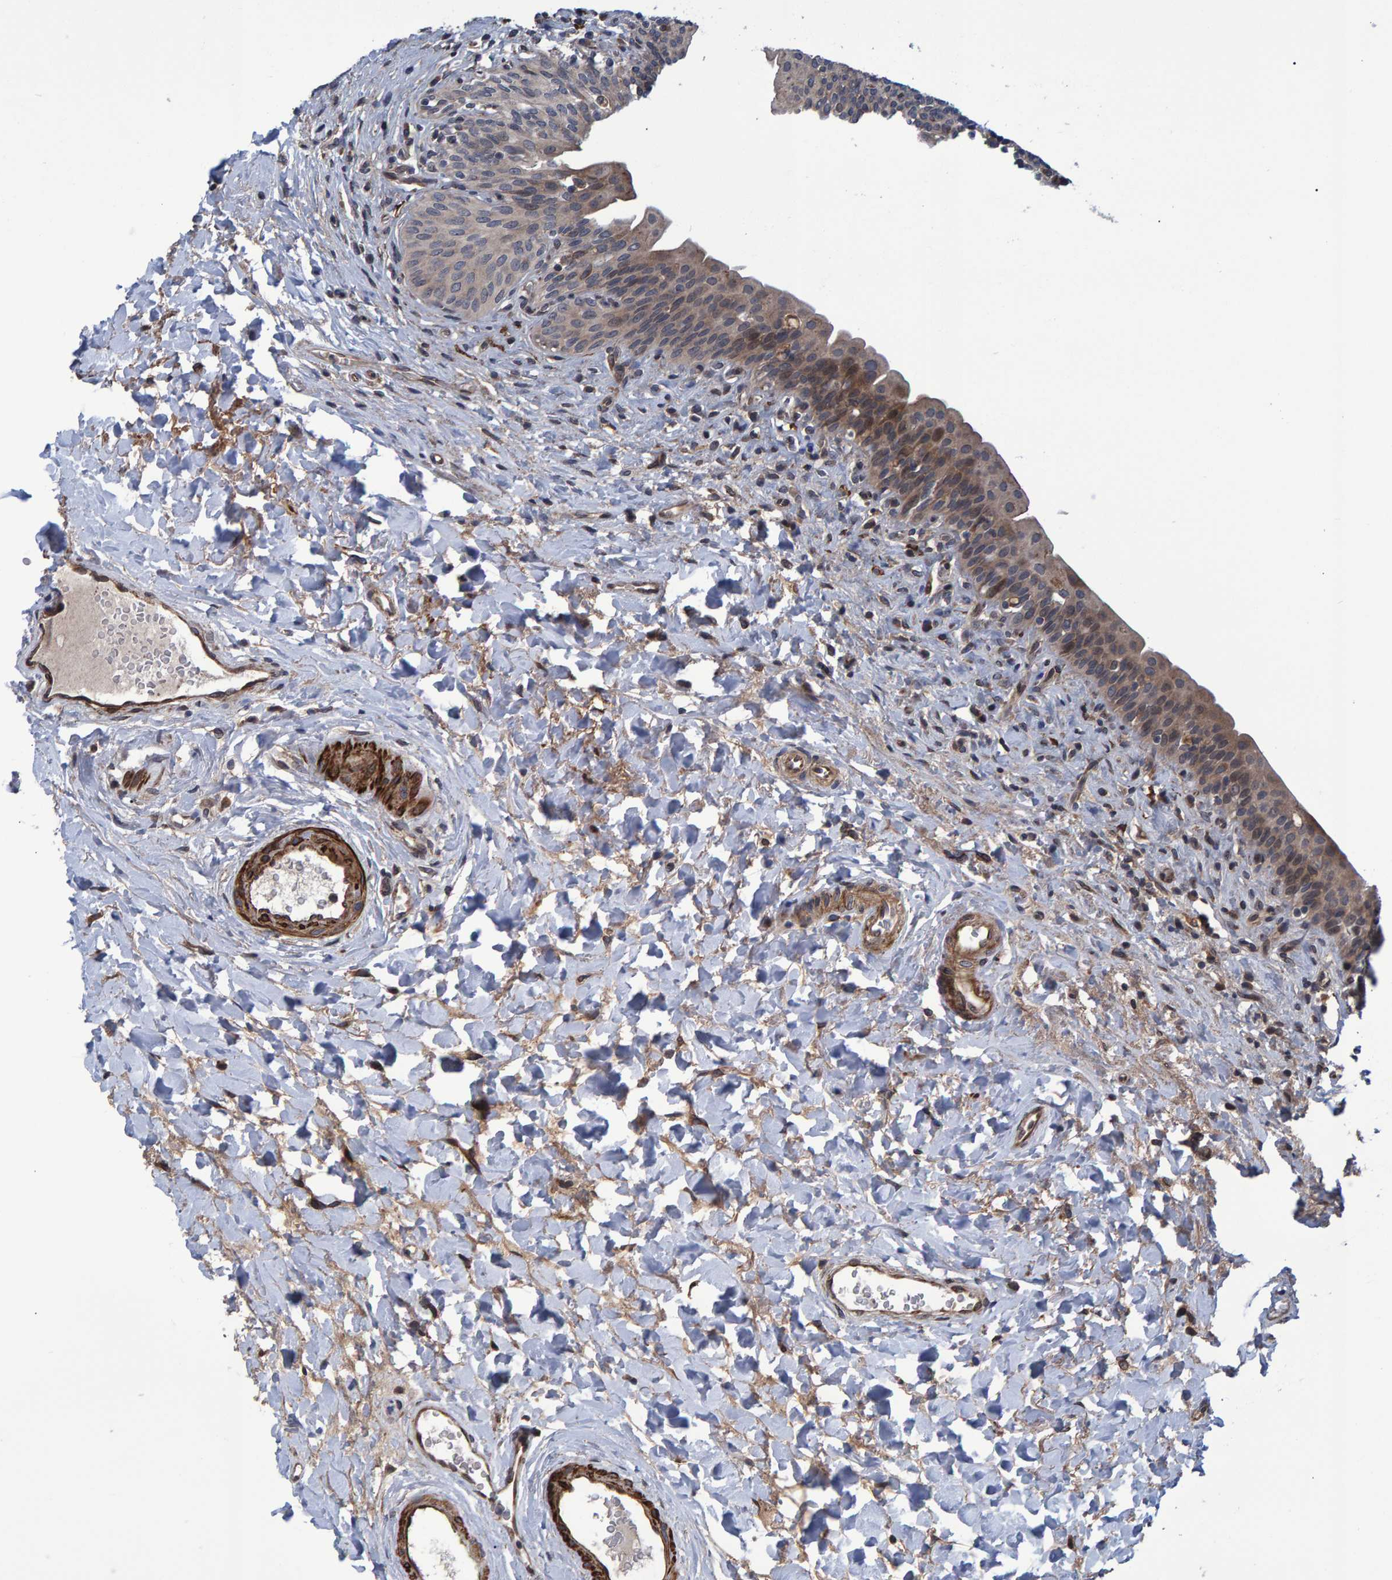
{"staining": {"intensity": "moderate", "quantity": ">75%", "location": "cytoplasmic/membranous"}, "tissue": "urinary bladder", "cell_type": "Urothelial cells", "image_type": "normal", "snomed": [{"axis": "morphology", "description": "Normal tissue, NOS"}, {"axis": "topography", "description": "Urinary bladder"}], "caption": "IHC micrograph of unremarkable urinary bladder: human urinary bladder stained using IHC exhibits medium levels of moderate protein expression localized specifically in the cytoplasmic/membranous of urothelial cells, appearing as a cytoplasmic/membranous brown color.", "gene": "ATP6V1H", "patient": {"sex": "male", "age": 83}}